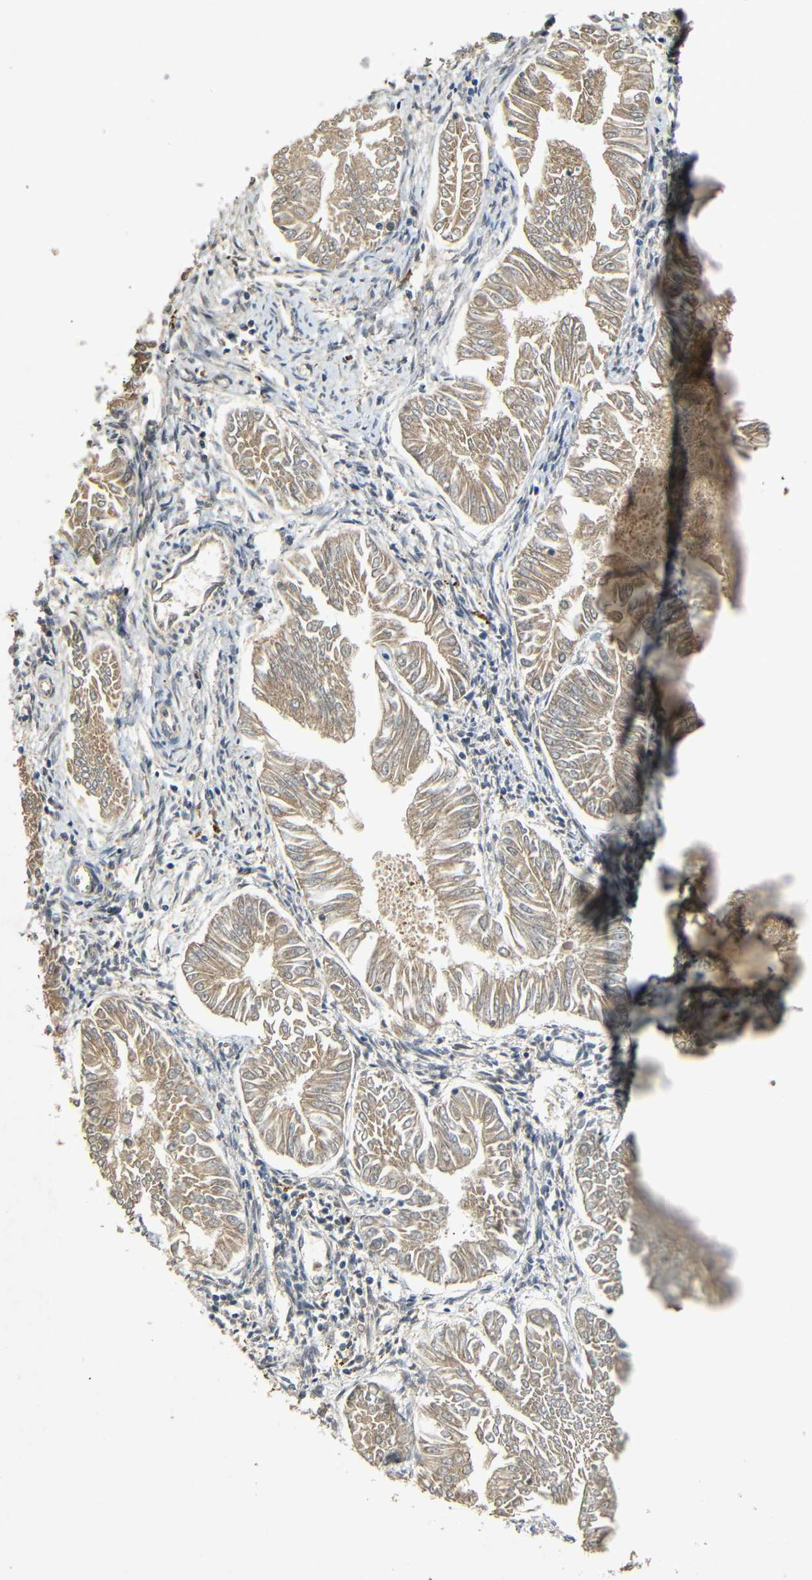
{"staining": {"intensity": "moderate", "quantity": ">75%", "location": "cytoplasmic/membranous"}, "tissue": "endometrial cancer", "cell_type": "Tumor cells", "image_type": "cancer", "snomed": [{"axis": "morphology", "description": "Adenocarcinoma, NOS"}, {"axis": "topography", "description": "Endometrium"}], "caption": "This histopathology image exhibits immunohistochemistry staining of human endometrial cancer, with medium moderate cytoplasmic/membranous positivity in about >75% of tumor cells.", "gene": "KAZALD1", "patient": {"sex": "female", "age": 53}}